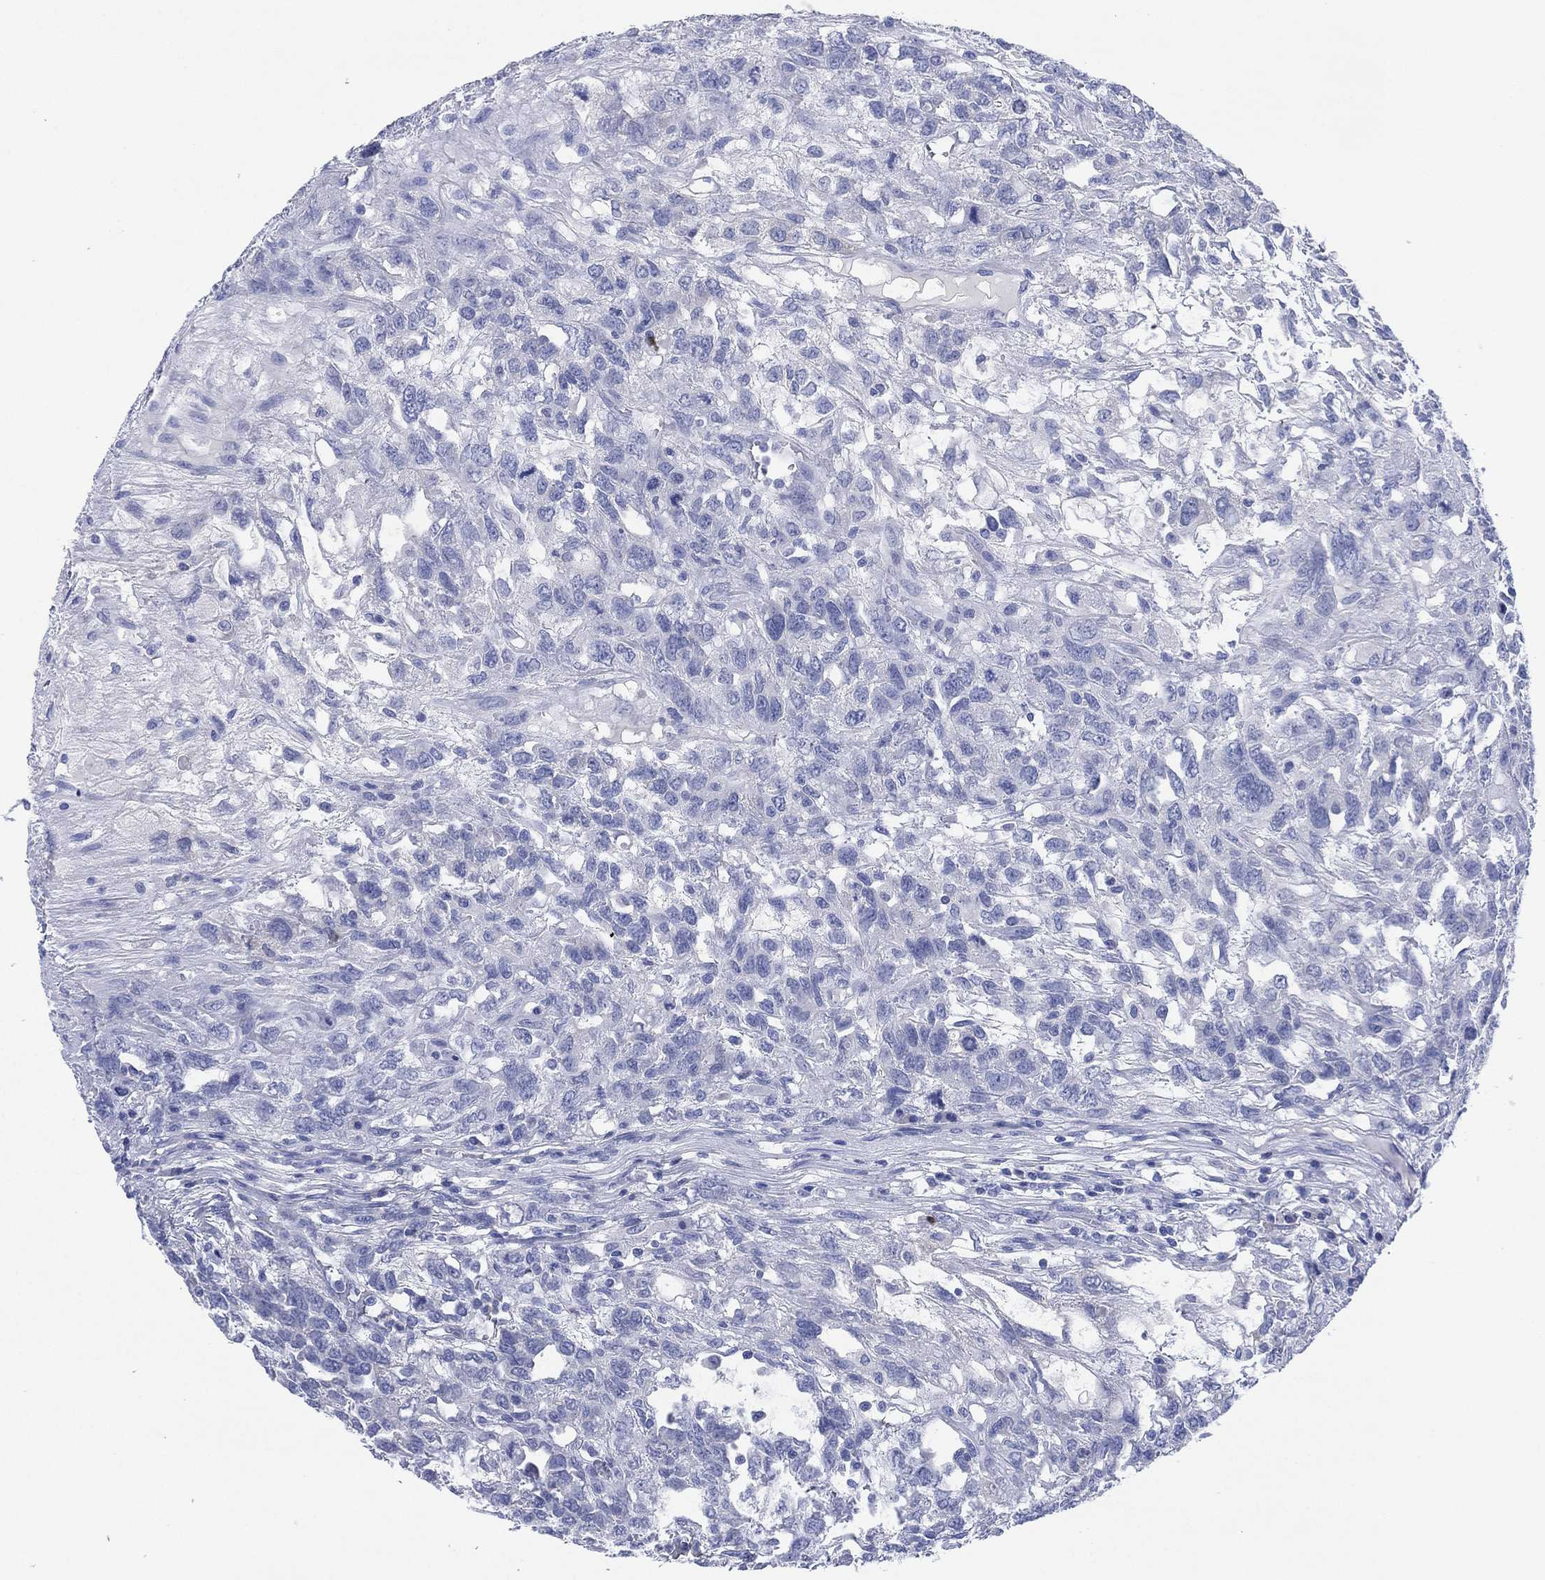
{"staining": {"intensity": "negative", "quantity": "none", "location": "none"}, "tissue": "testis cancer", "cell_type": "Tumor cells", "image_type": "cancer", "snomed": [{"axis": "morphology", "description": "Seminoma, NOS"}, {"axis": "topography", "description": "Testis"}], "caption": "Human seminoma (testis) stained for a protein using IHC exhibits no expression in tumor cells.", "gene": "SLC9C2", "patient": {"sex": "male", "age": 52}}